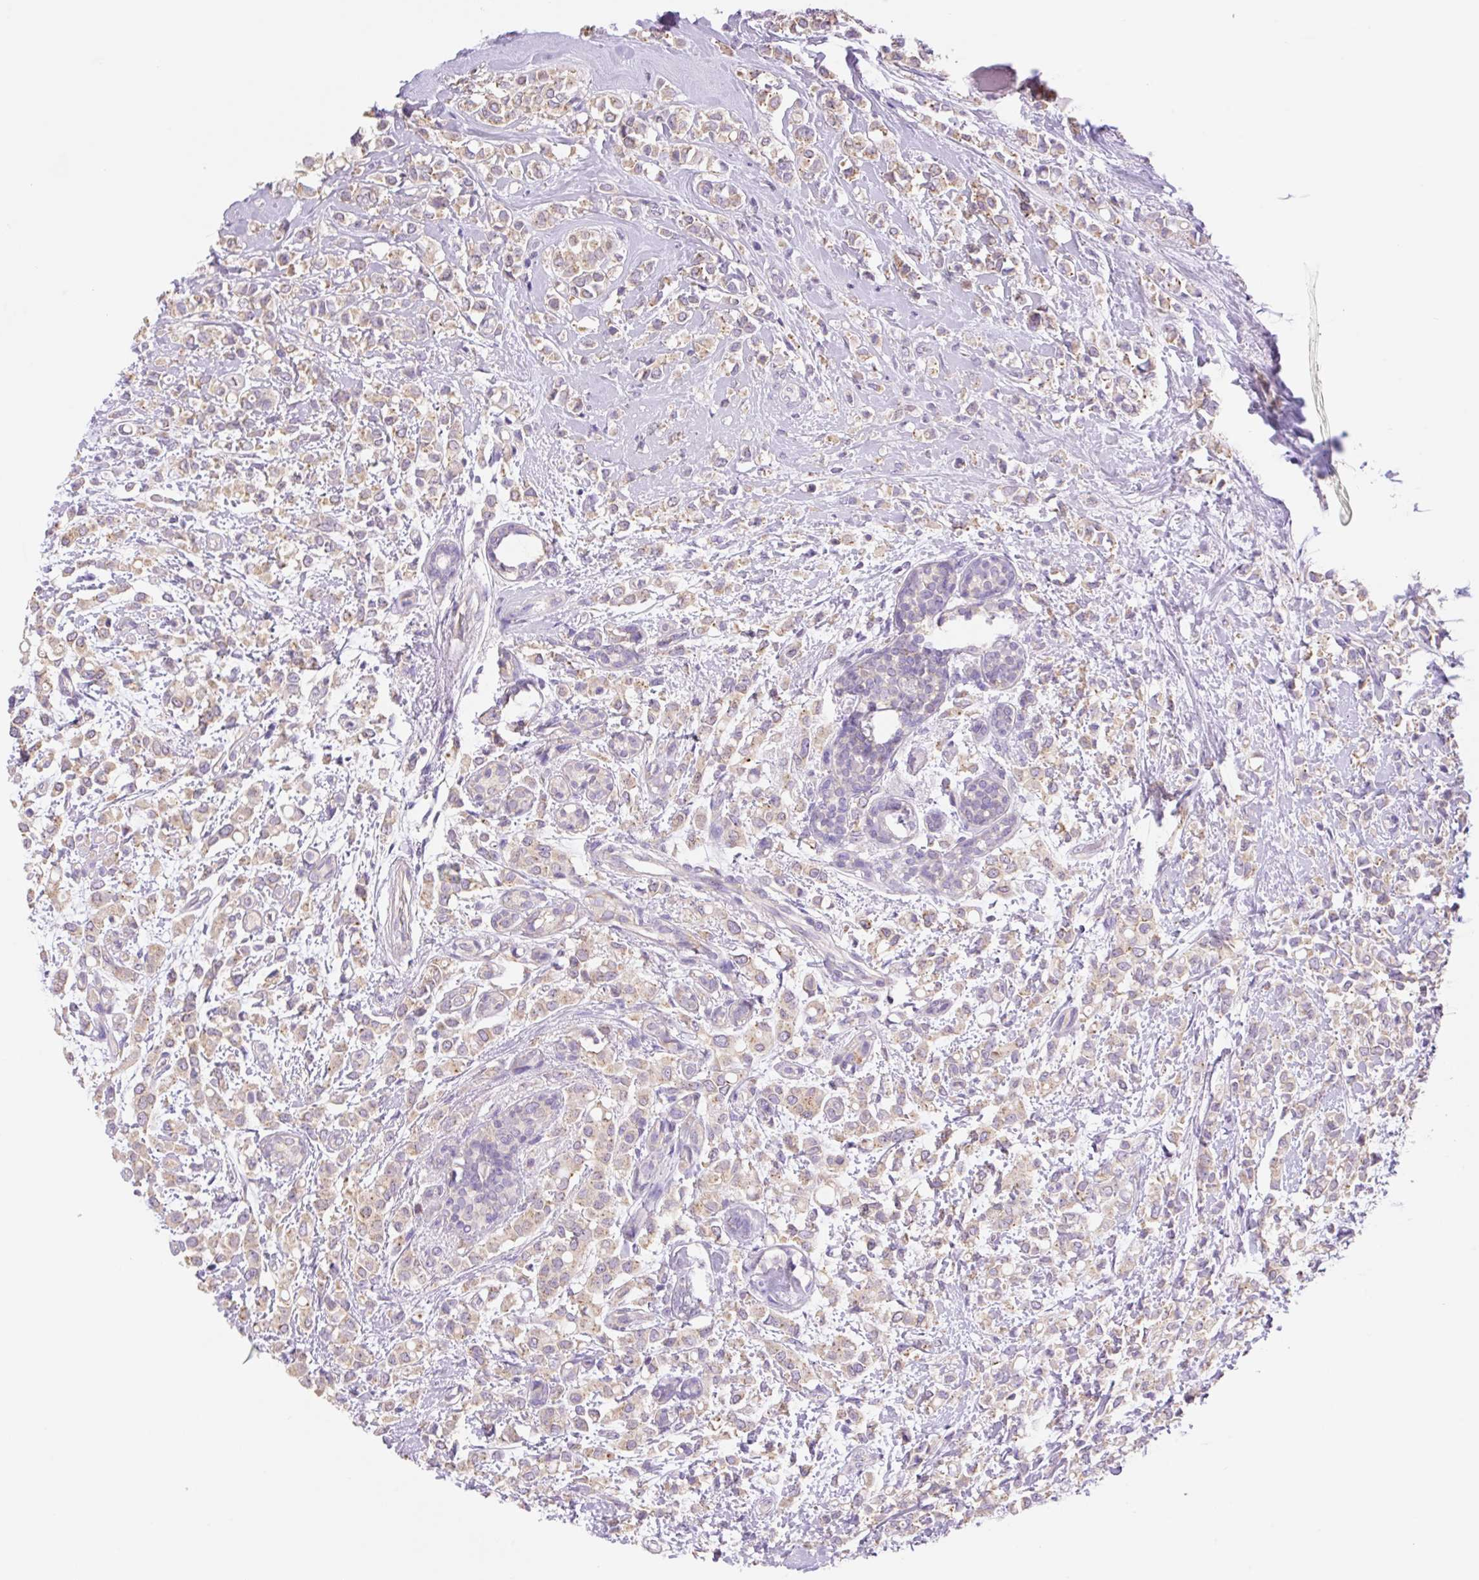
{"staining": {"intensity": "weak", "quantity": ">75%", "location": "cytoplasmic/membranous"}, "tissue": "breast cancer", "cell_type": "Tumor cells", "image_type": "cancer", "snomed": [{"axis": "morphology", "description": "Lobular carcinoma"}, {"axis": "topography", "description": "Breast"}], "caption": "The micrograph displays staining of breast cancer (lobular carcinoma), revealing weak cytoplasmic/membranous protein staining (brown color) within tumor cells.", "gene": "COPZ2", "patient": {"sex": "female", "age": 68}}